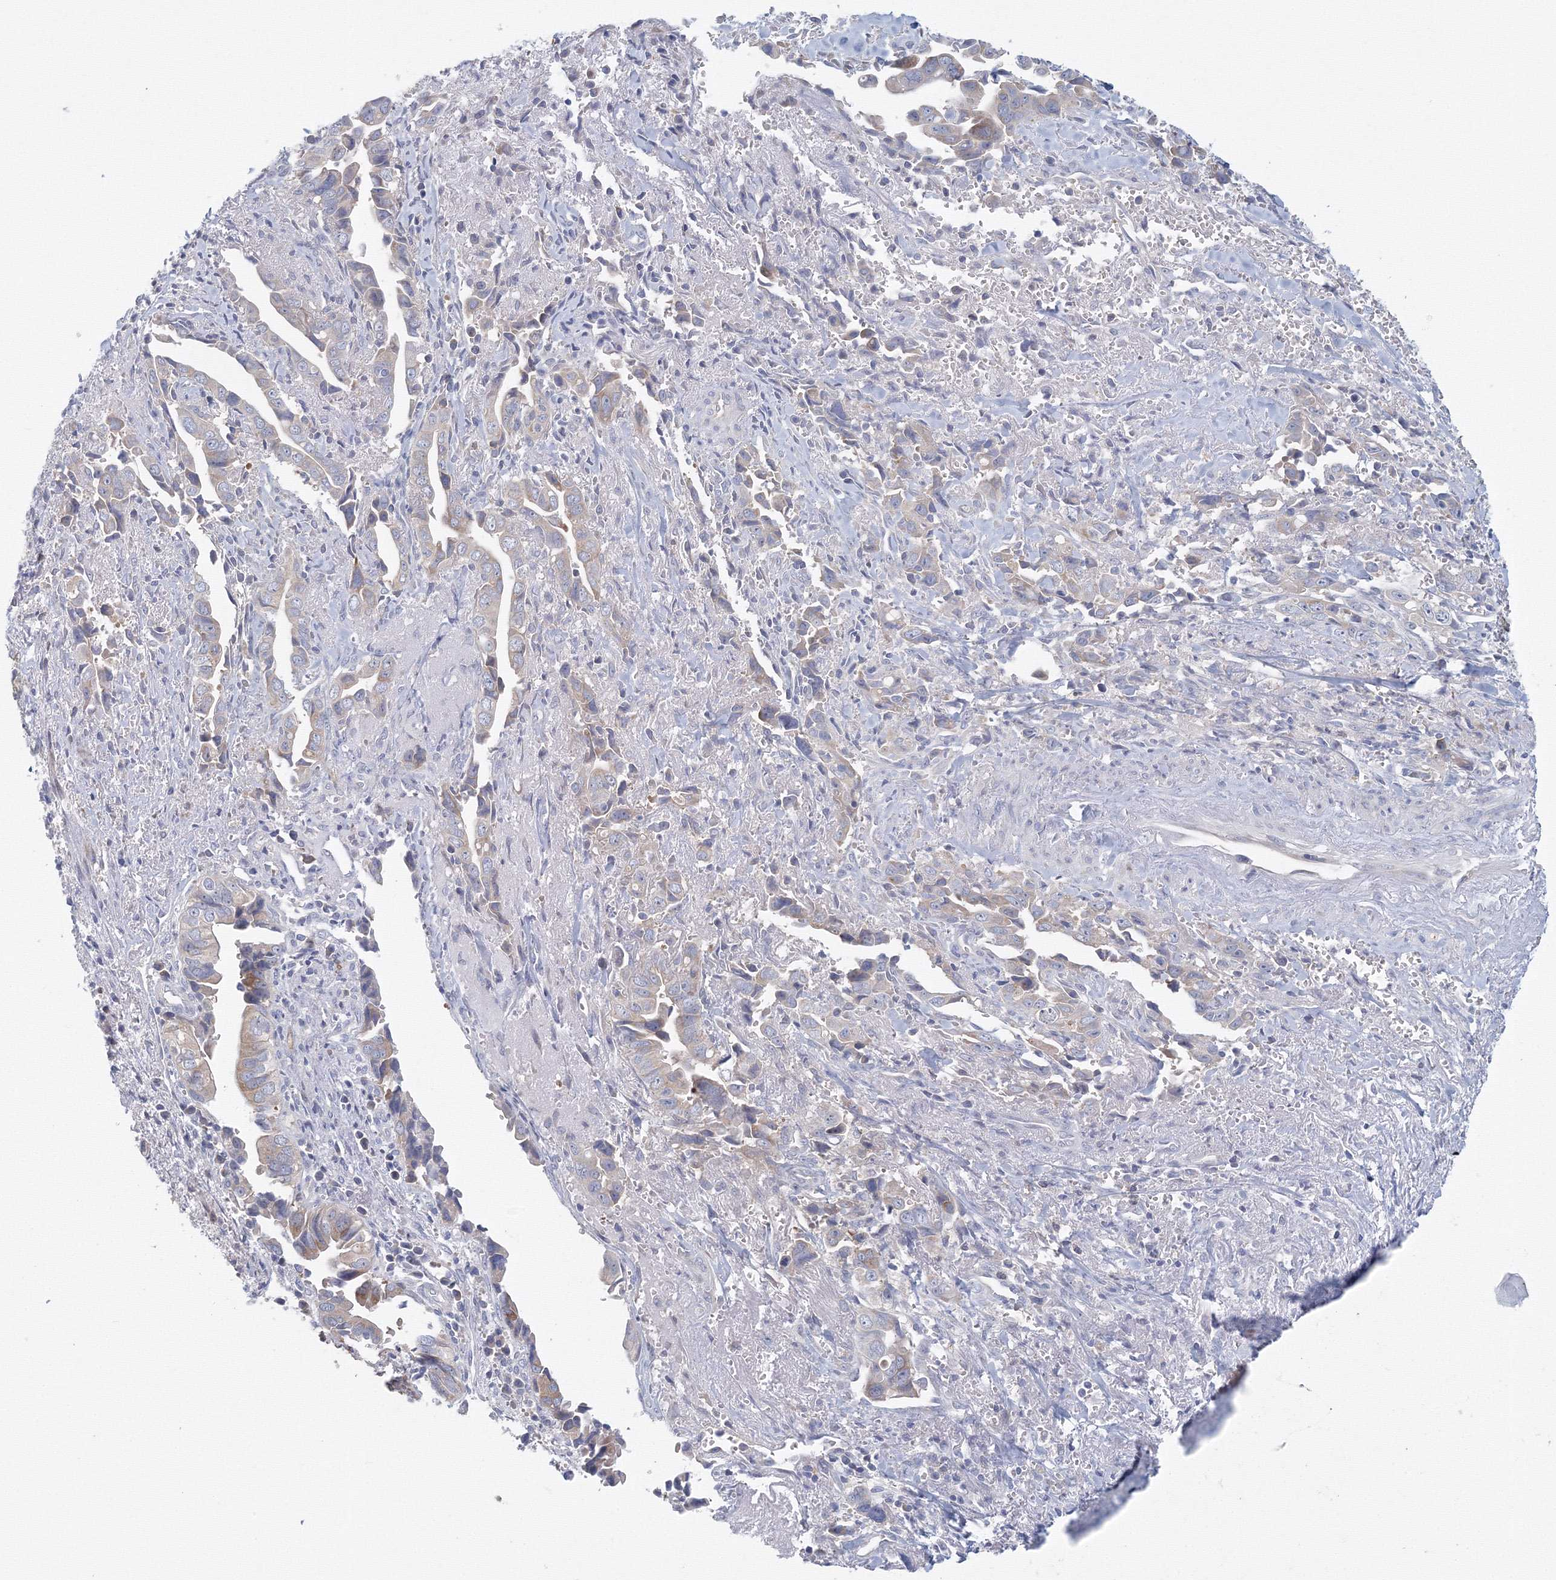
{"staining": {"intensity": "weak", "quantity": "<25%", "location": "cytoplasmic/membranous"}, "tissue": "liver cancer", "cell_type": "Tumor cells", "image_type": "cancer", "snomed": [{"axis": "morphology", "description": "Cholangiocarcinoma"}, {"axis": "topography", "description": "Liver"}], "caption": "Immunohistochemistry image of neoplastic tissue: cholangiocarcinoma (liver) stained with DAB demonstrates no significant protein expression in tumor cells. (Stains: DAB (3,3'-diaminobenzidine) immunohistochemistry with hematoxylin counter stain, Microscopy: brightfield microscopy at high magnification).", "gene": "TACC2", "patient": {"sex": "female", "age": 79}}